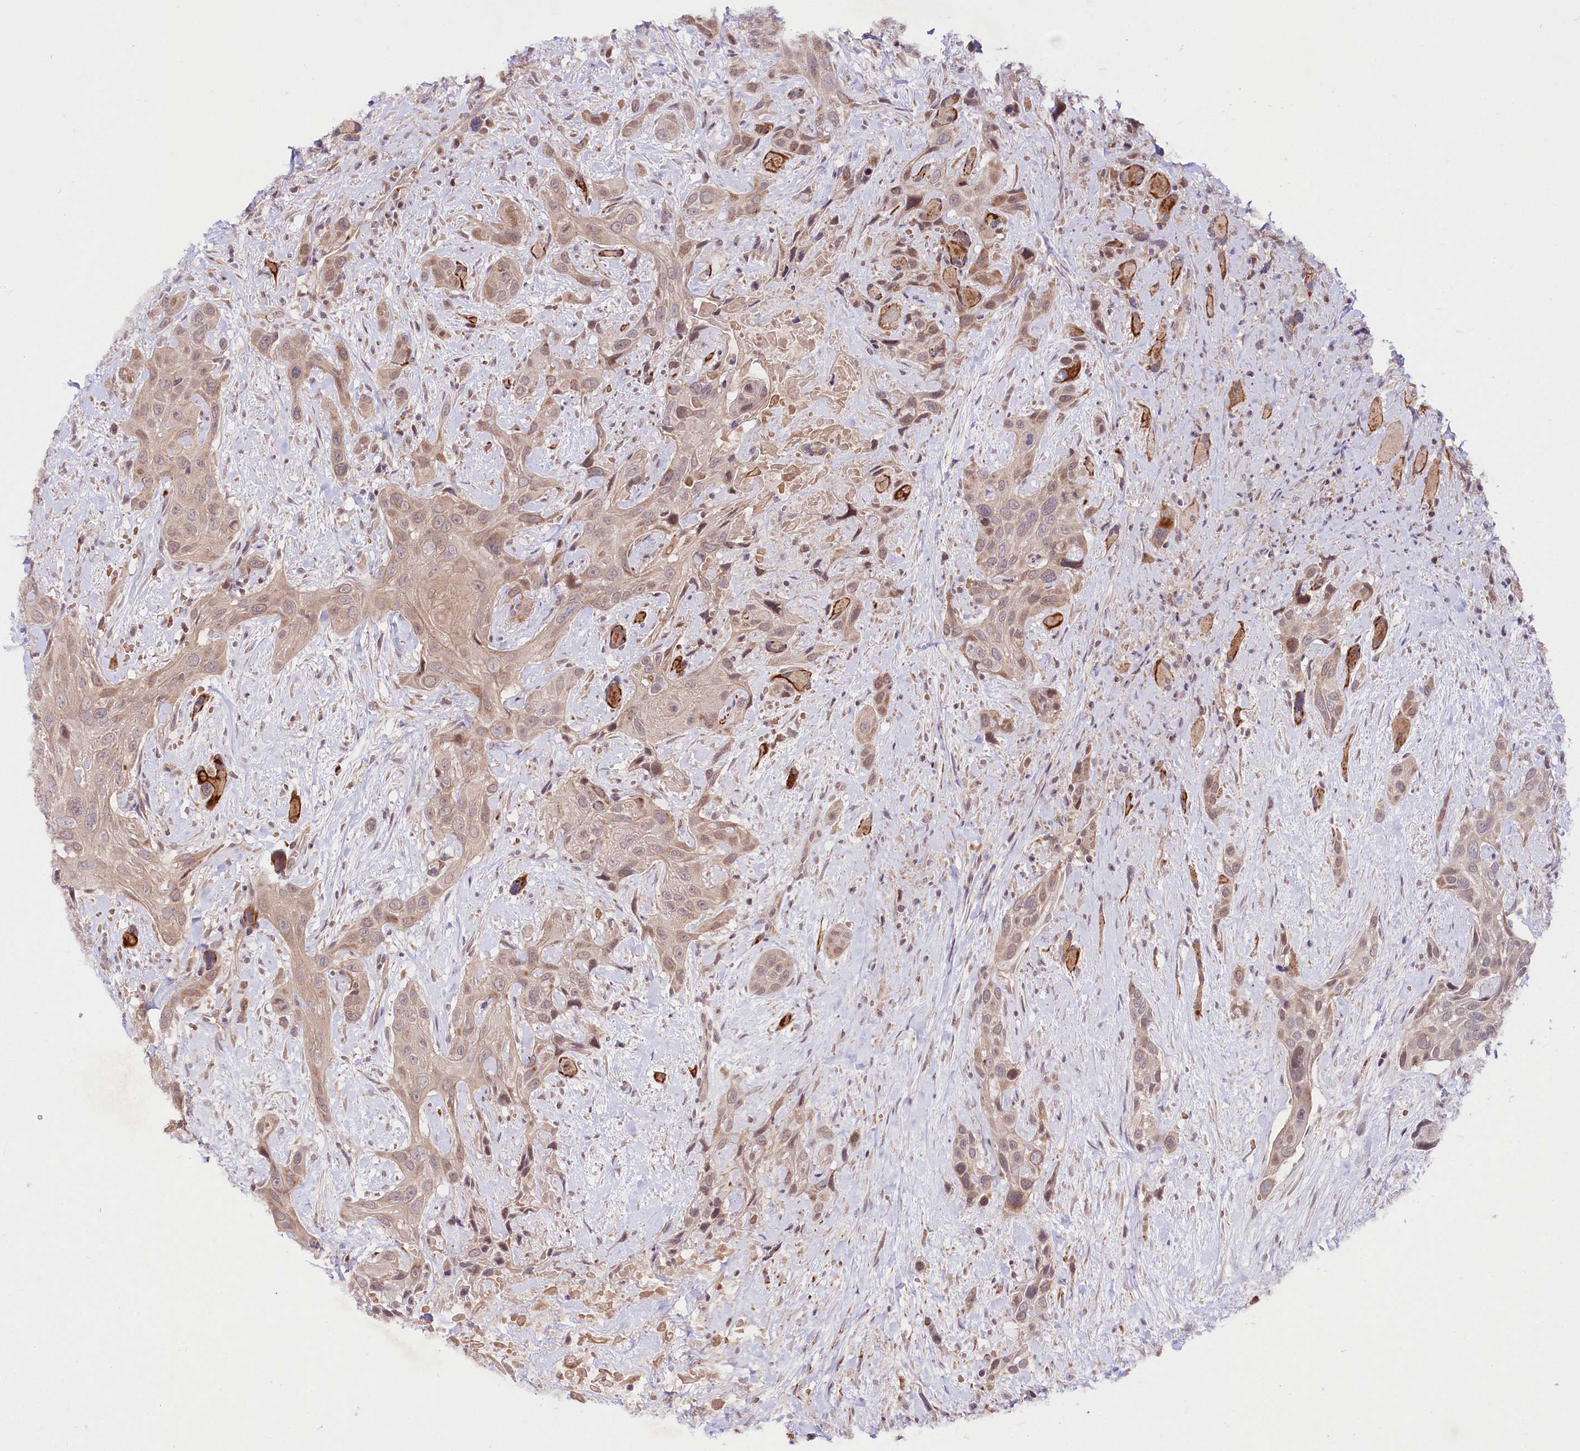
{"staining": {"intensity": "weak", "quantity": ">75%", "location": "cytoplasmic/membranous"}, "tissue": "head and neck cancer", "cell_type": "Tumor cells", "image_type": "cancer", "snomed": [{"axis": "morphology", "description": "Squamous cell carcinoma, NOS"}, {"axis": "topography", "description": "Head-Neck"}], "caption": "Human head and neck cancer stained with a brown dye reveals weak cytoplasmic/membranous positive expression in about >75% of tumor cells.", "gene": "TAFAZZIN", "patient": {"sex": "male", "age": 81}}